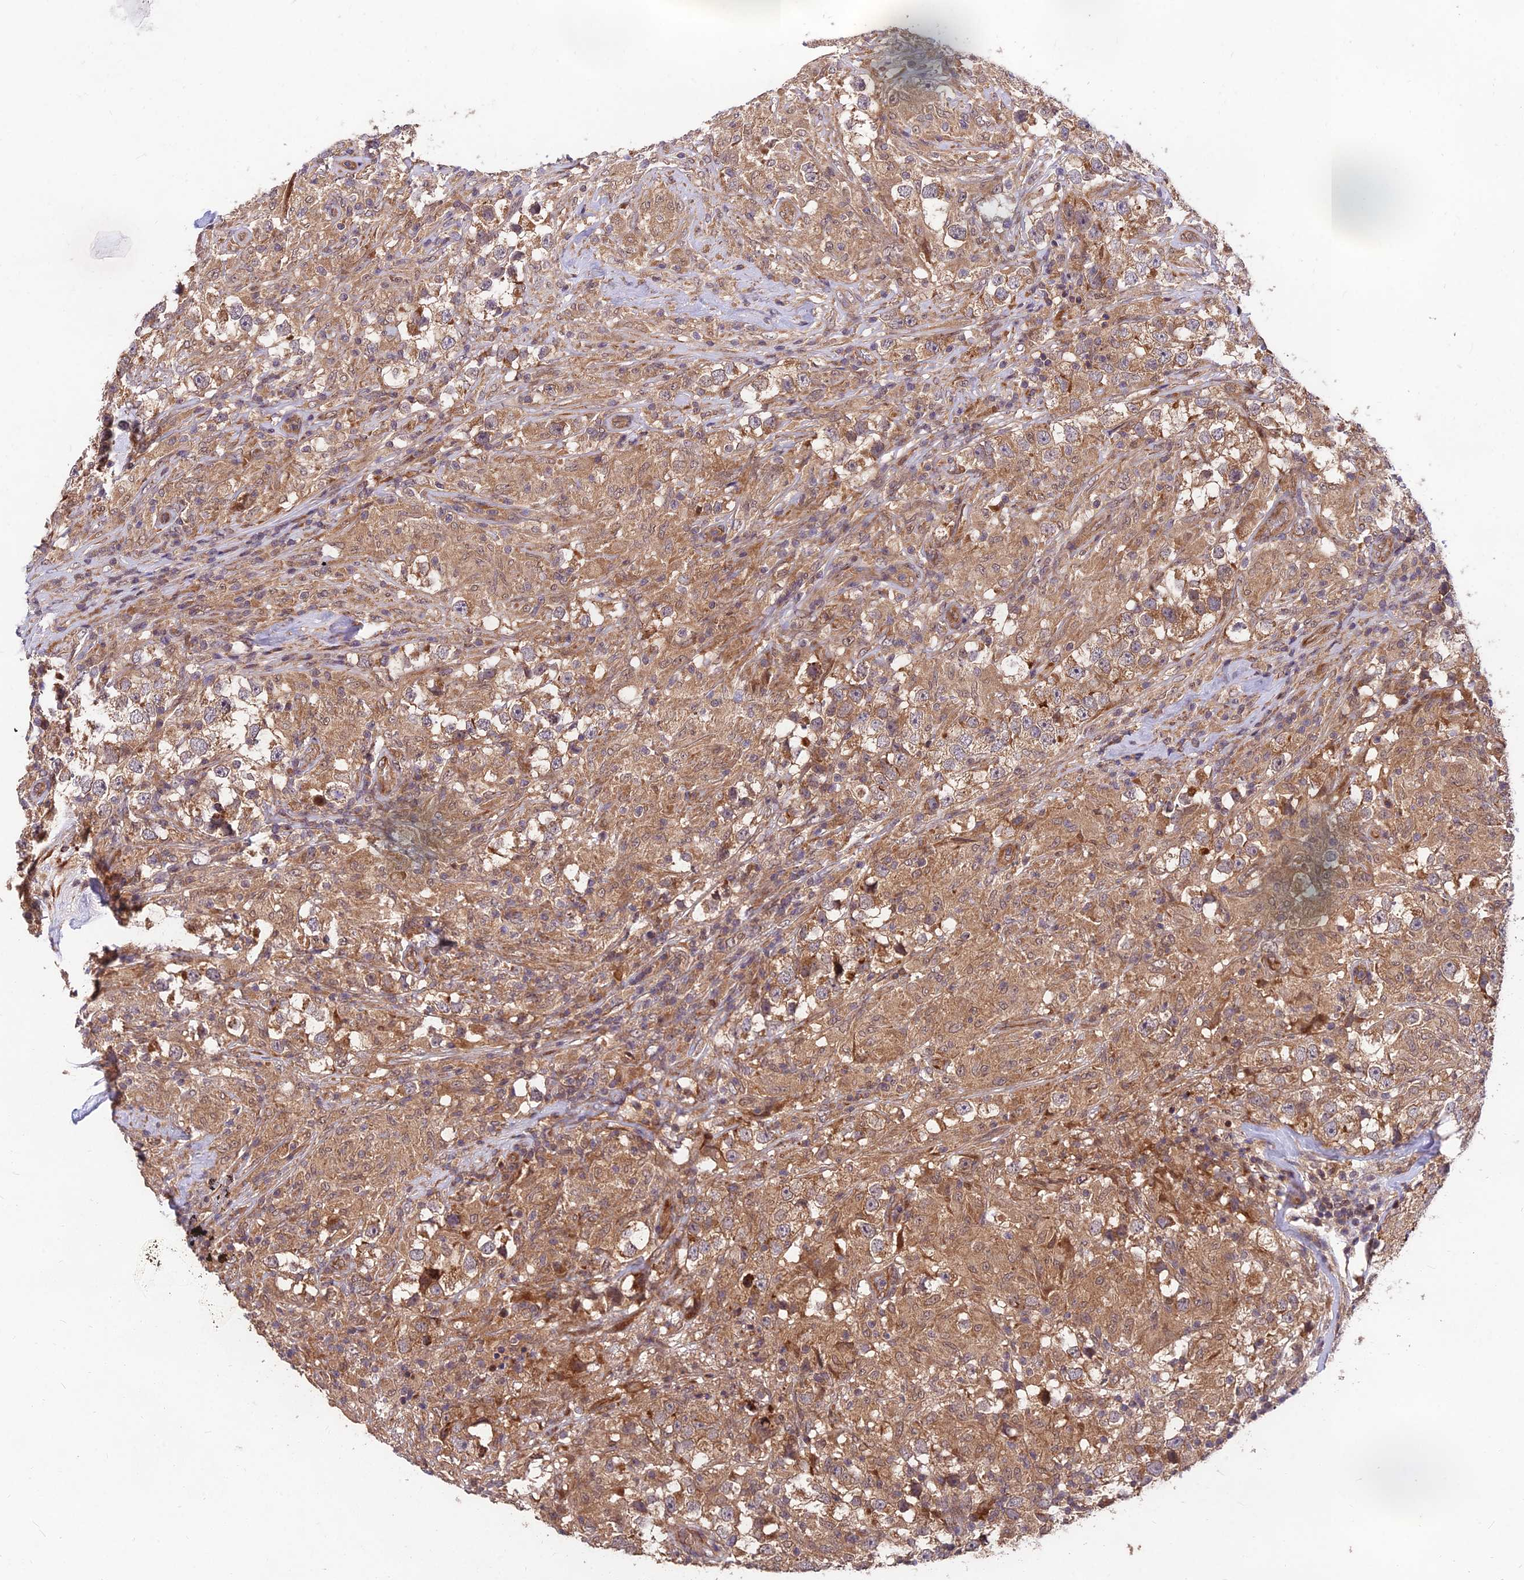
{"staining": {"intensity": "moderate", "quantity": ">75%", "location": "cytoplasmic/membranous"}, "tissue": "testis cancer", "cell_type": "Tumor cells", "image_type": "cancer", "snomed": [{"axis": "morphology", "description": "Seminoma, NOS"}, {"axis": "topography", "description": "Testis"}], "caption": "An immunohistochemistry (IHC) histopathology image of neoplastic tissue is shown. Protein staining in brown highlights moderate cytoplasmic/membranous positivity in testis seminoma within tumor cells.", "gene": "MKKS", "patient": {"sex": "male", "age": 46}}